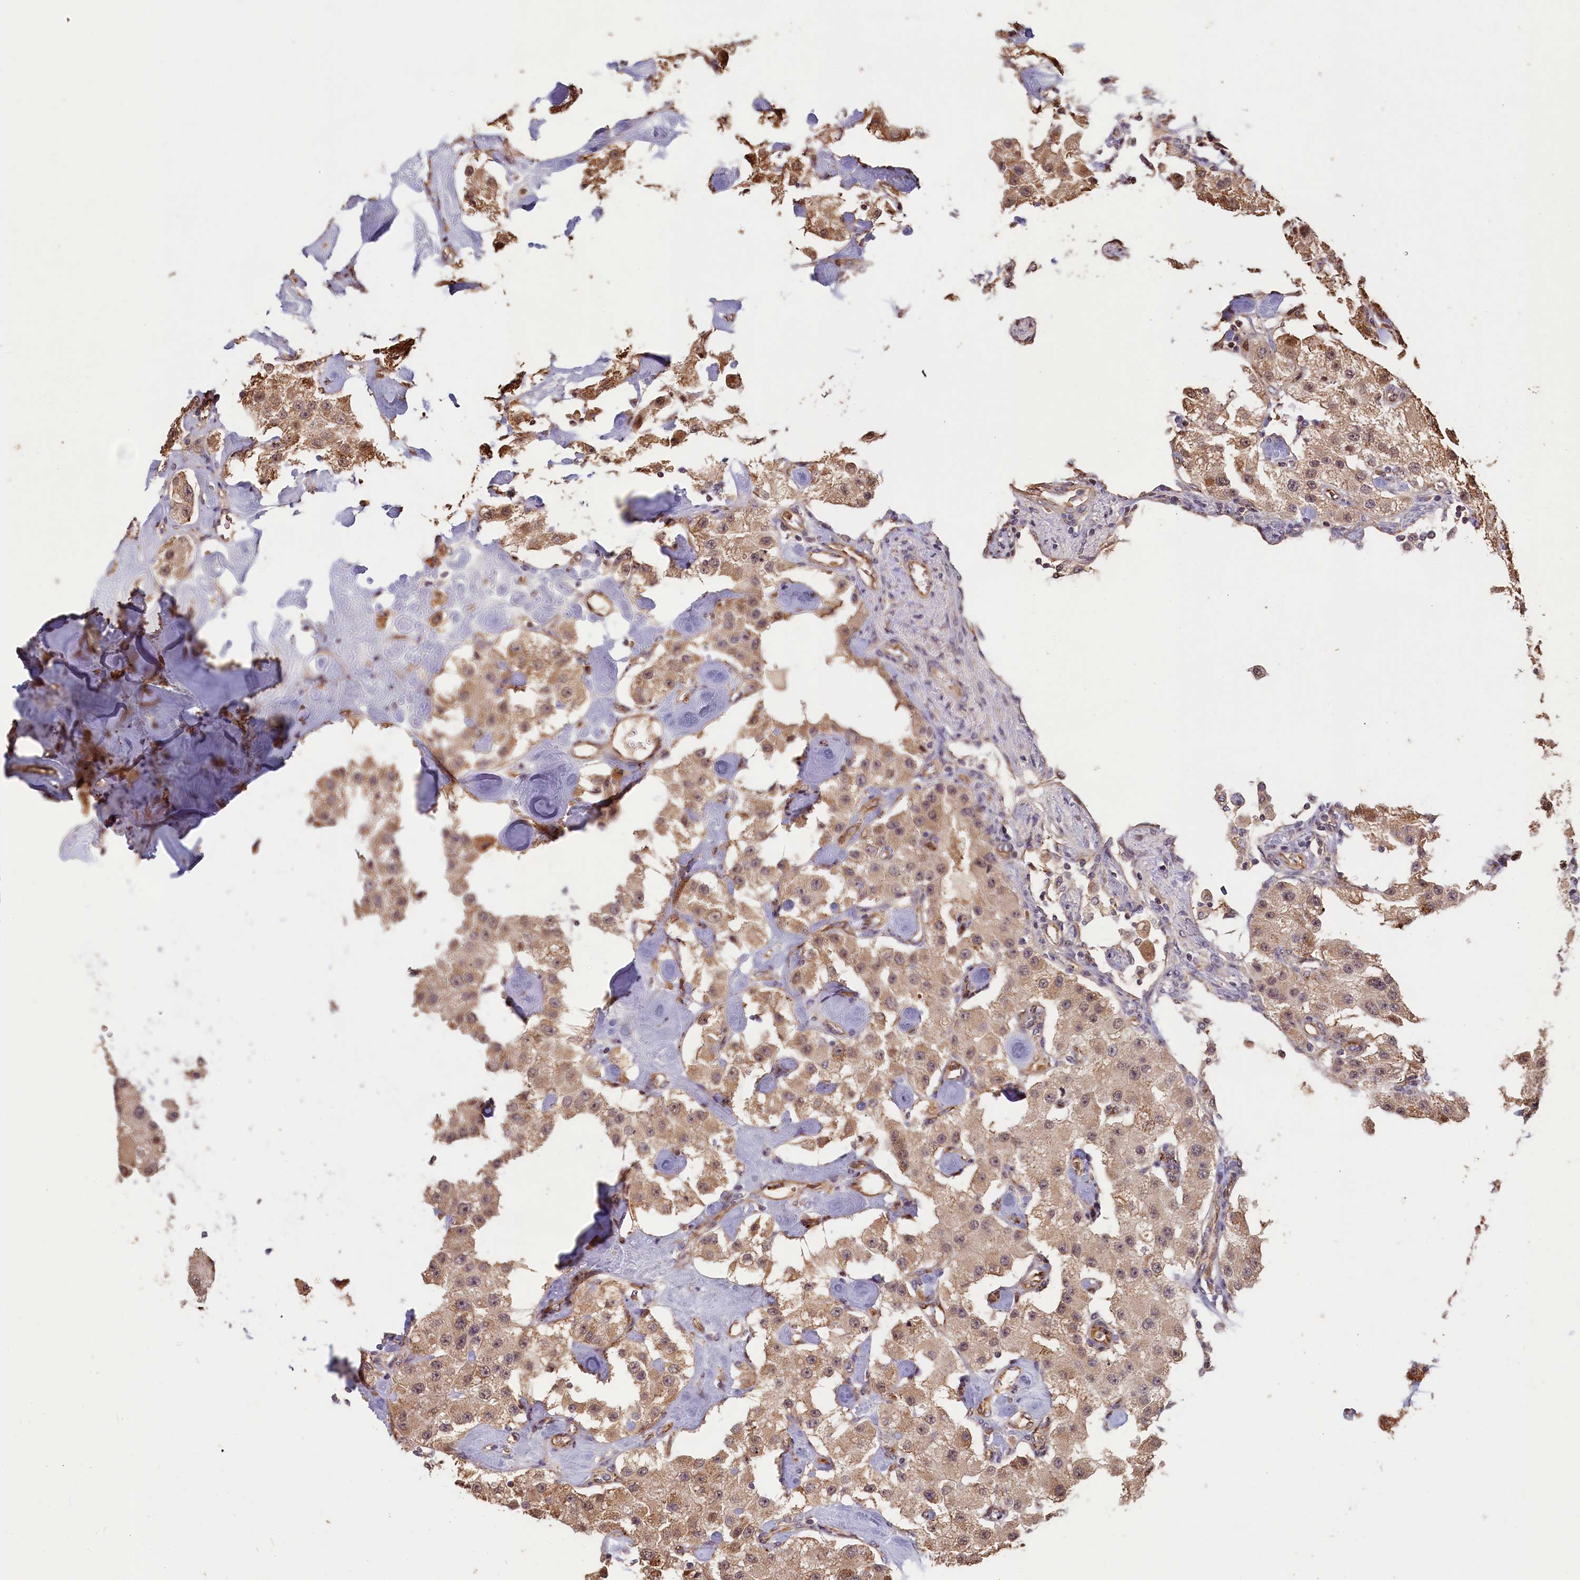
{"staining": {"intensity": "moderate", "quantity": ">75%", "location": "cytoplasmic/membranous"}, "tissue": "carcinoid", "cell_type": "Tumor cells", "image_type": "cancer", "snomed": [{"axis": "morphology", "description": "Carcinoid, malignant, NOS"}, {"axis": "topography", "description": "Pancreas"}], "caption": "Immunohistochemical staining of malignant carcinoid demonstrates medium levels of moderate cytoplasmic/membranous positivity in approximately >75% of tumor cells.", "gene": "ACSBG1", "patient": {"sex": "male", "age": 41}}